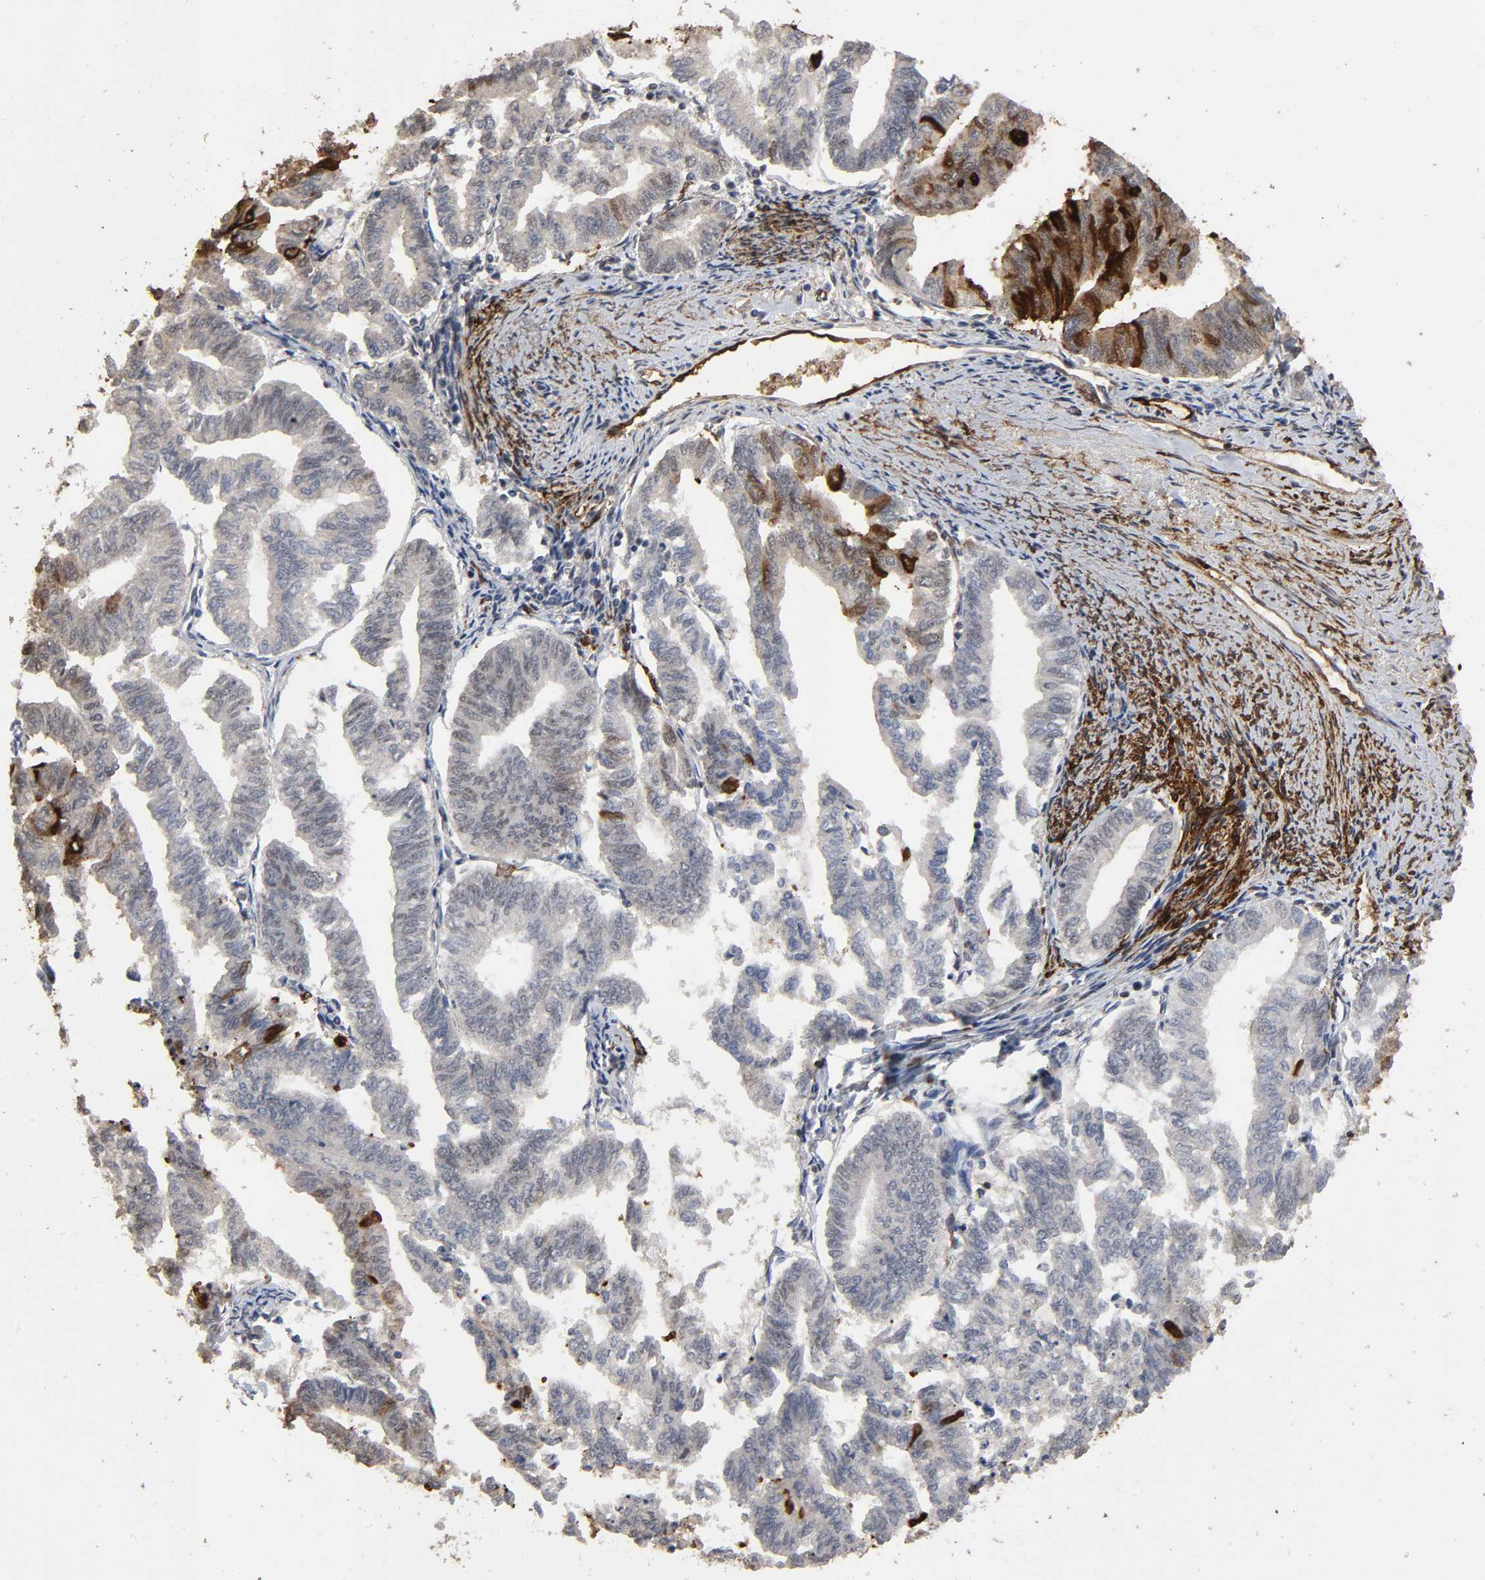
{"staining": {"intensity": "strong", "quantity": "25%-75%", "location": "cytoplasmic/membranous"}, "tissue": "endometrial cancer", "cell_type": "Tumor cells", "image_type": "cancer", "snomed": [{"axis": "morphology", "description": "Adenocarcinoma, NOS"}, {"axis": "topography", "description": "Endometrium"}], "caption": "Protein staining demonstrates strong cytoplasmic/membranous positivity in approximately 25%-75% of tumor cells in endometrial adenocarcinoma. (Brightfield microscopy of DAB IHC at high magnification).", "gene": "AHNAK2", "patient": {"sex": "female", "age": 79}}